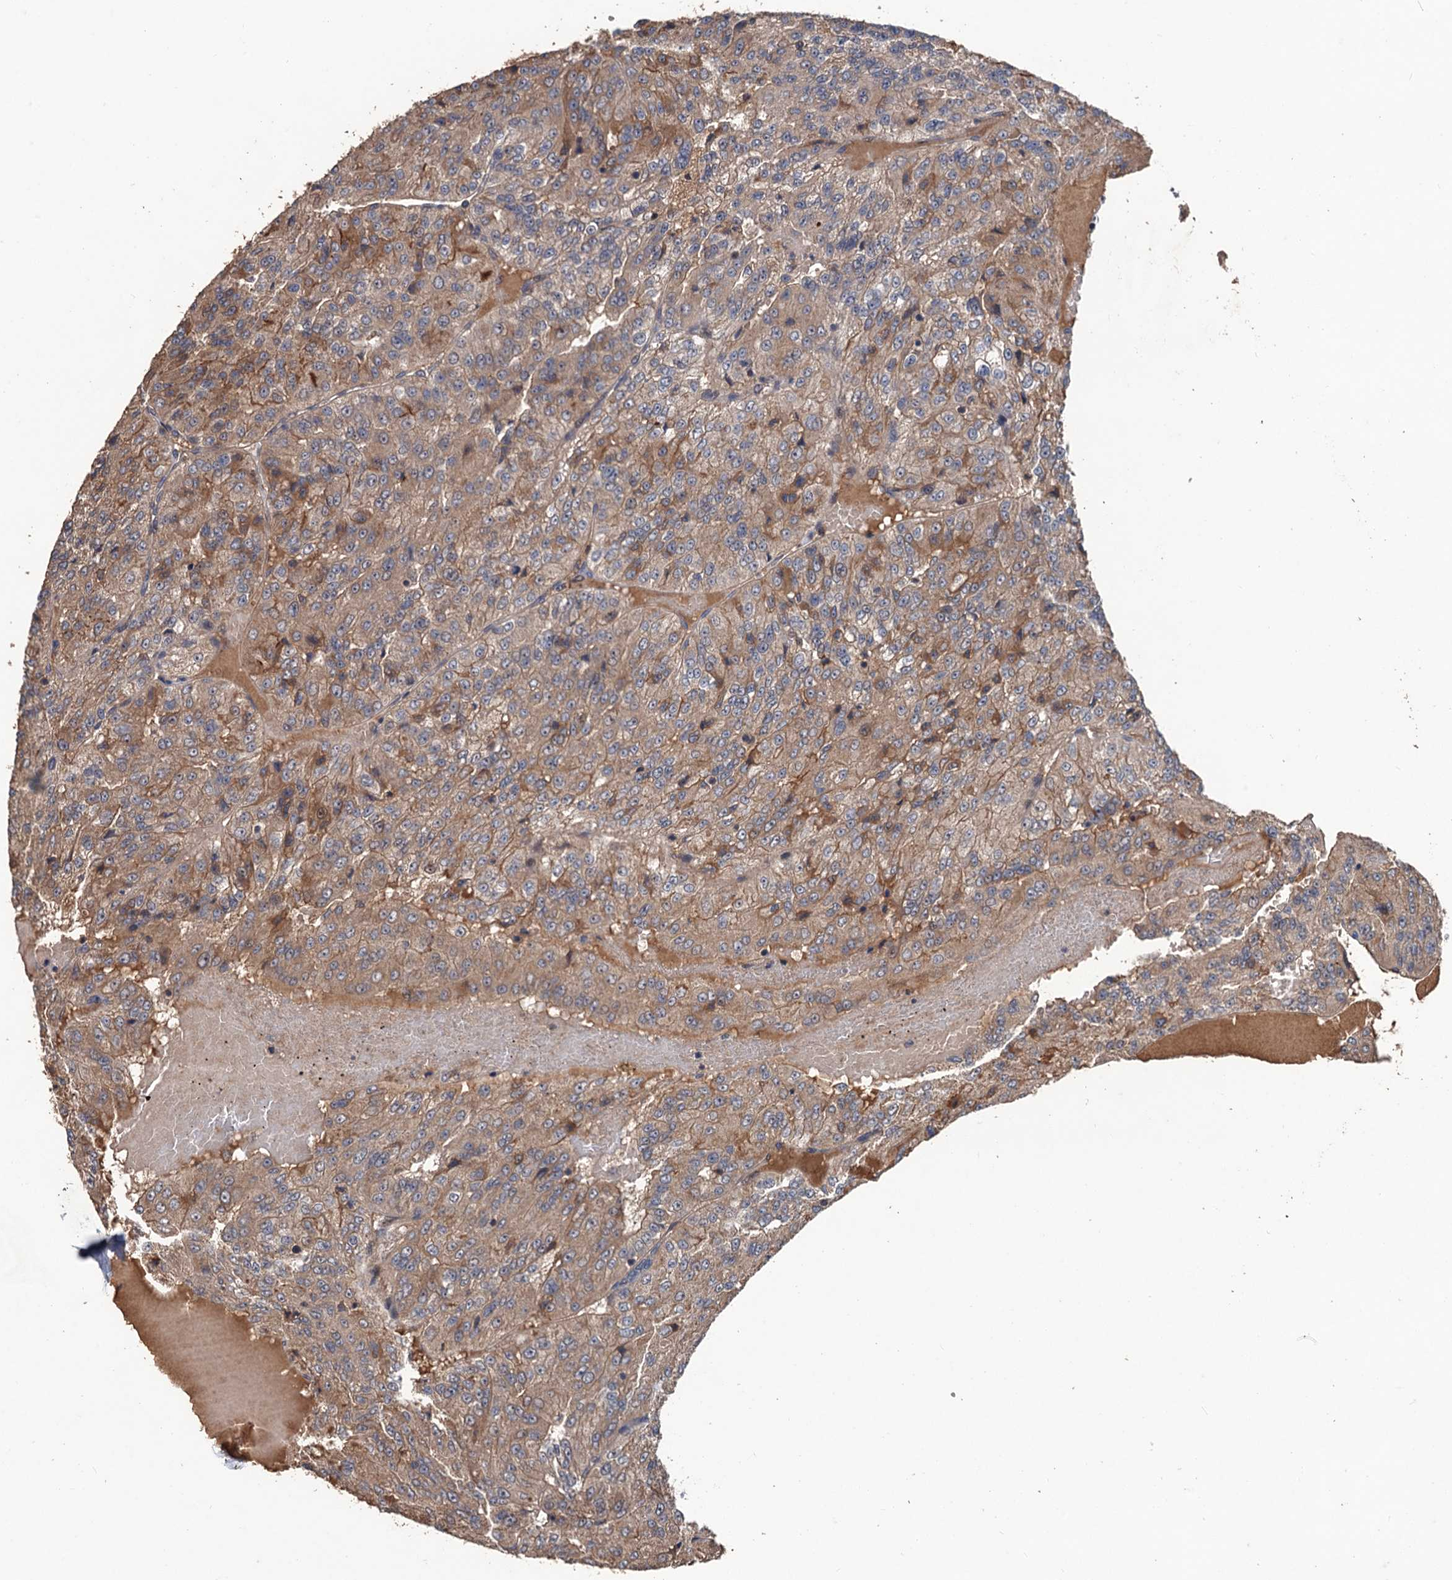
{"staining": {"intensity": "moderate", "quantity": ">75%", "location": "cytoplasmic/membranous"}, "tissue": "renal cancer", "cell_type": "Tumor cells", "image_type": "cancer", "snomed": [{"axis": "morphology", "description": "Adenocarcinoma, NOS"}, {"axis": "topography", "description": "Kidney"}], "caption": "The micrograph displays staining of adenocarcinoma (renal), revealing moderate cytoplasmic/membranous protein staining (brown color) within tumor cells.", "gene": "ZNF438", "patient": {"sex": "female", "age": 63}}